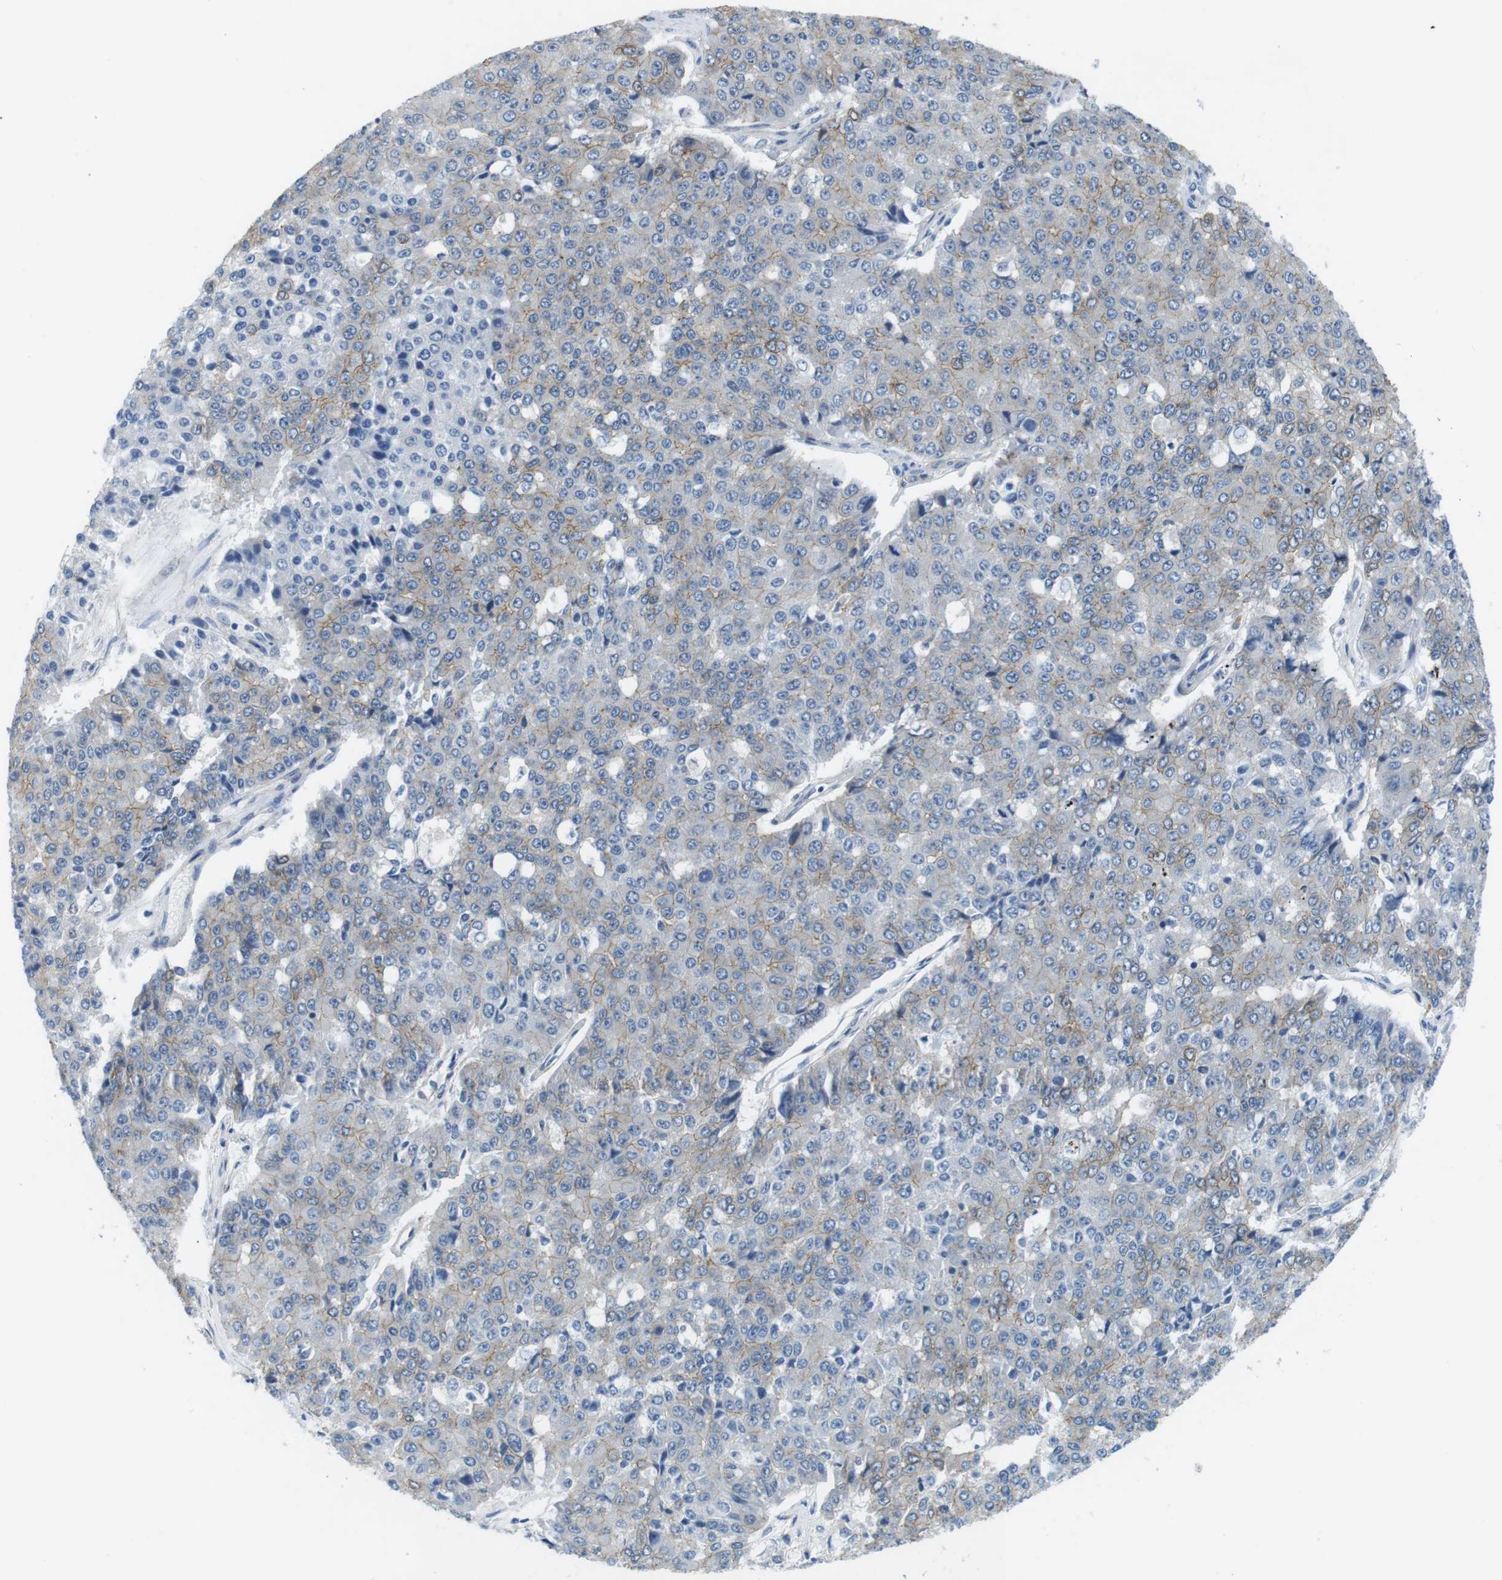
{"staining": {"intensity": "weak", "quantity": "25%-75%", "location": "cytoplasmic/membranous"}, "tissue": "pancreatic cancer", "cell_type": "Tumor cells", "image_type": "cancer", "snomed": [{"axis": "morphology", "description": "Adenocarcinoma, NOS"}, {"axis": "topography", "description": "Pancreas"}], "caption": "Immunohistochemistry (IHC) histopathology image of human pancreatic cancer (adenocarcinoma) stained for a protein (brown), which demonstrates low levels of weak cytoplasmic/membranous positivity in about 25%-75% of tumor cells.", "gene": "SLC6A6", "patient": {"sex": "male", "age": 50}}